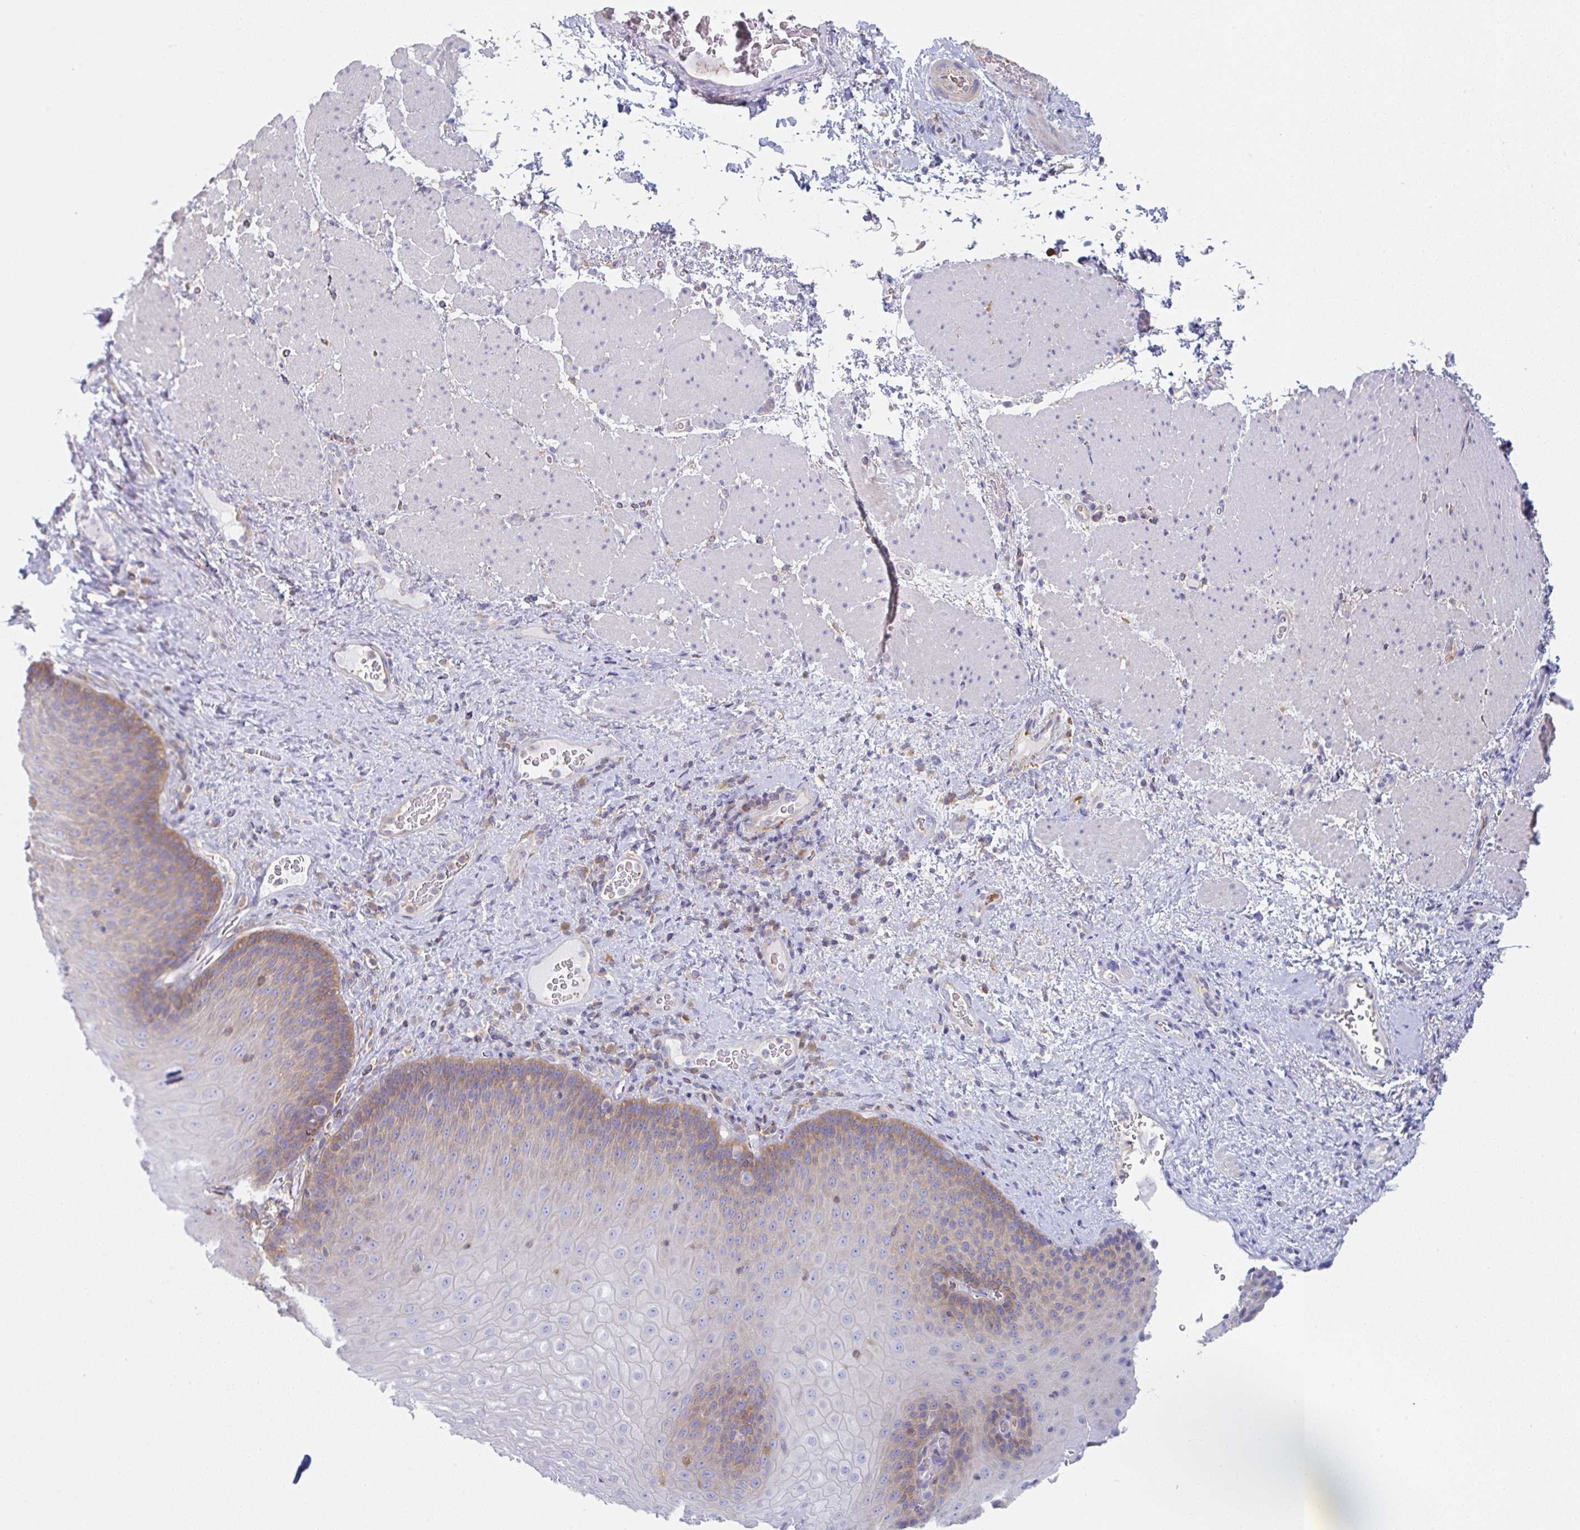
{"staining": {"intensity": "moderate", "quantity": "<25%", "location": "cytoplasmic/membranous"}, "tissue": "esophagus", "cell_type": "Squamous epithelial cells", "image_type": "normal", "snomed": [{"axis": "morphology", "description": "Normal tissue, NOS"}, {"axis": "topography", "description": "Esophagus"}], "caption": "Approximately <25% of squamous epithelial cells in benign human esophagus demonstrate moderate cytoplasmic/membranous protein expression as visualized by brown immunohistochemical staining.", "gene": "AMPD2", "patient": {"sex": "male", "age": 62}}